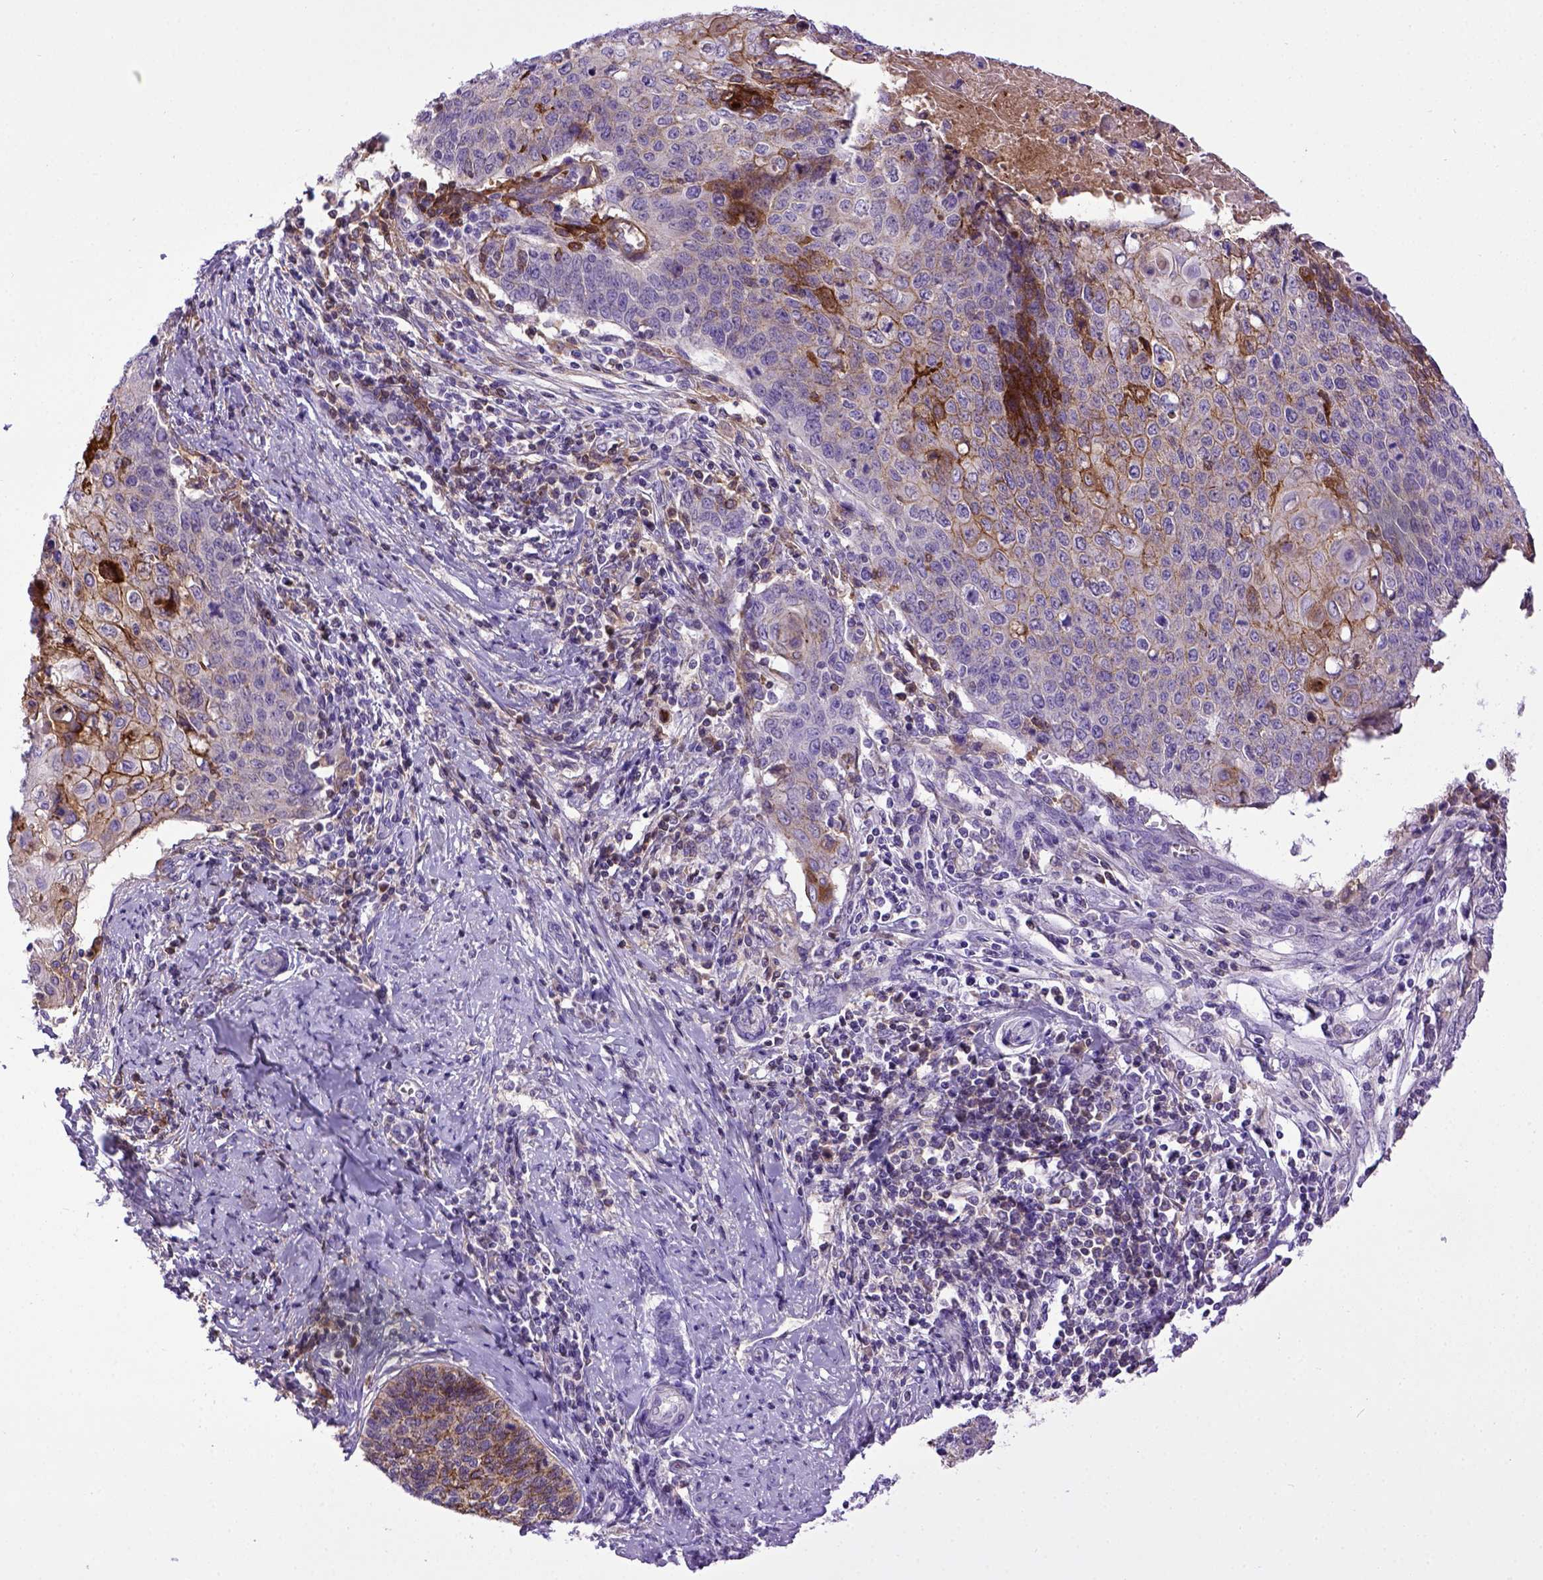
{"staining": {"intensity": "strong", "quantity": "<25%", "location": "cytoplasmic/membranous"}, "tissue": "cervical cancer", "cell_type": "Tumor cells", "image_type": "cancer", "snomed": [{"axis": "morphology", "description": "Squamous cell carcinoma, NOS"}, {"axis": "topography", "description": "Cervix"}], "caption": "Cervical squamous cell carcinoma stained with immunohistochemistry exhibits strong cytoplasmic/membranous positivity in approximately <25% of tumor cells.", "gene": "CDH1", "patient": {"sex": "female", "age": 39}}